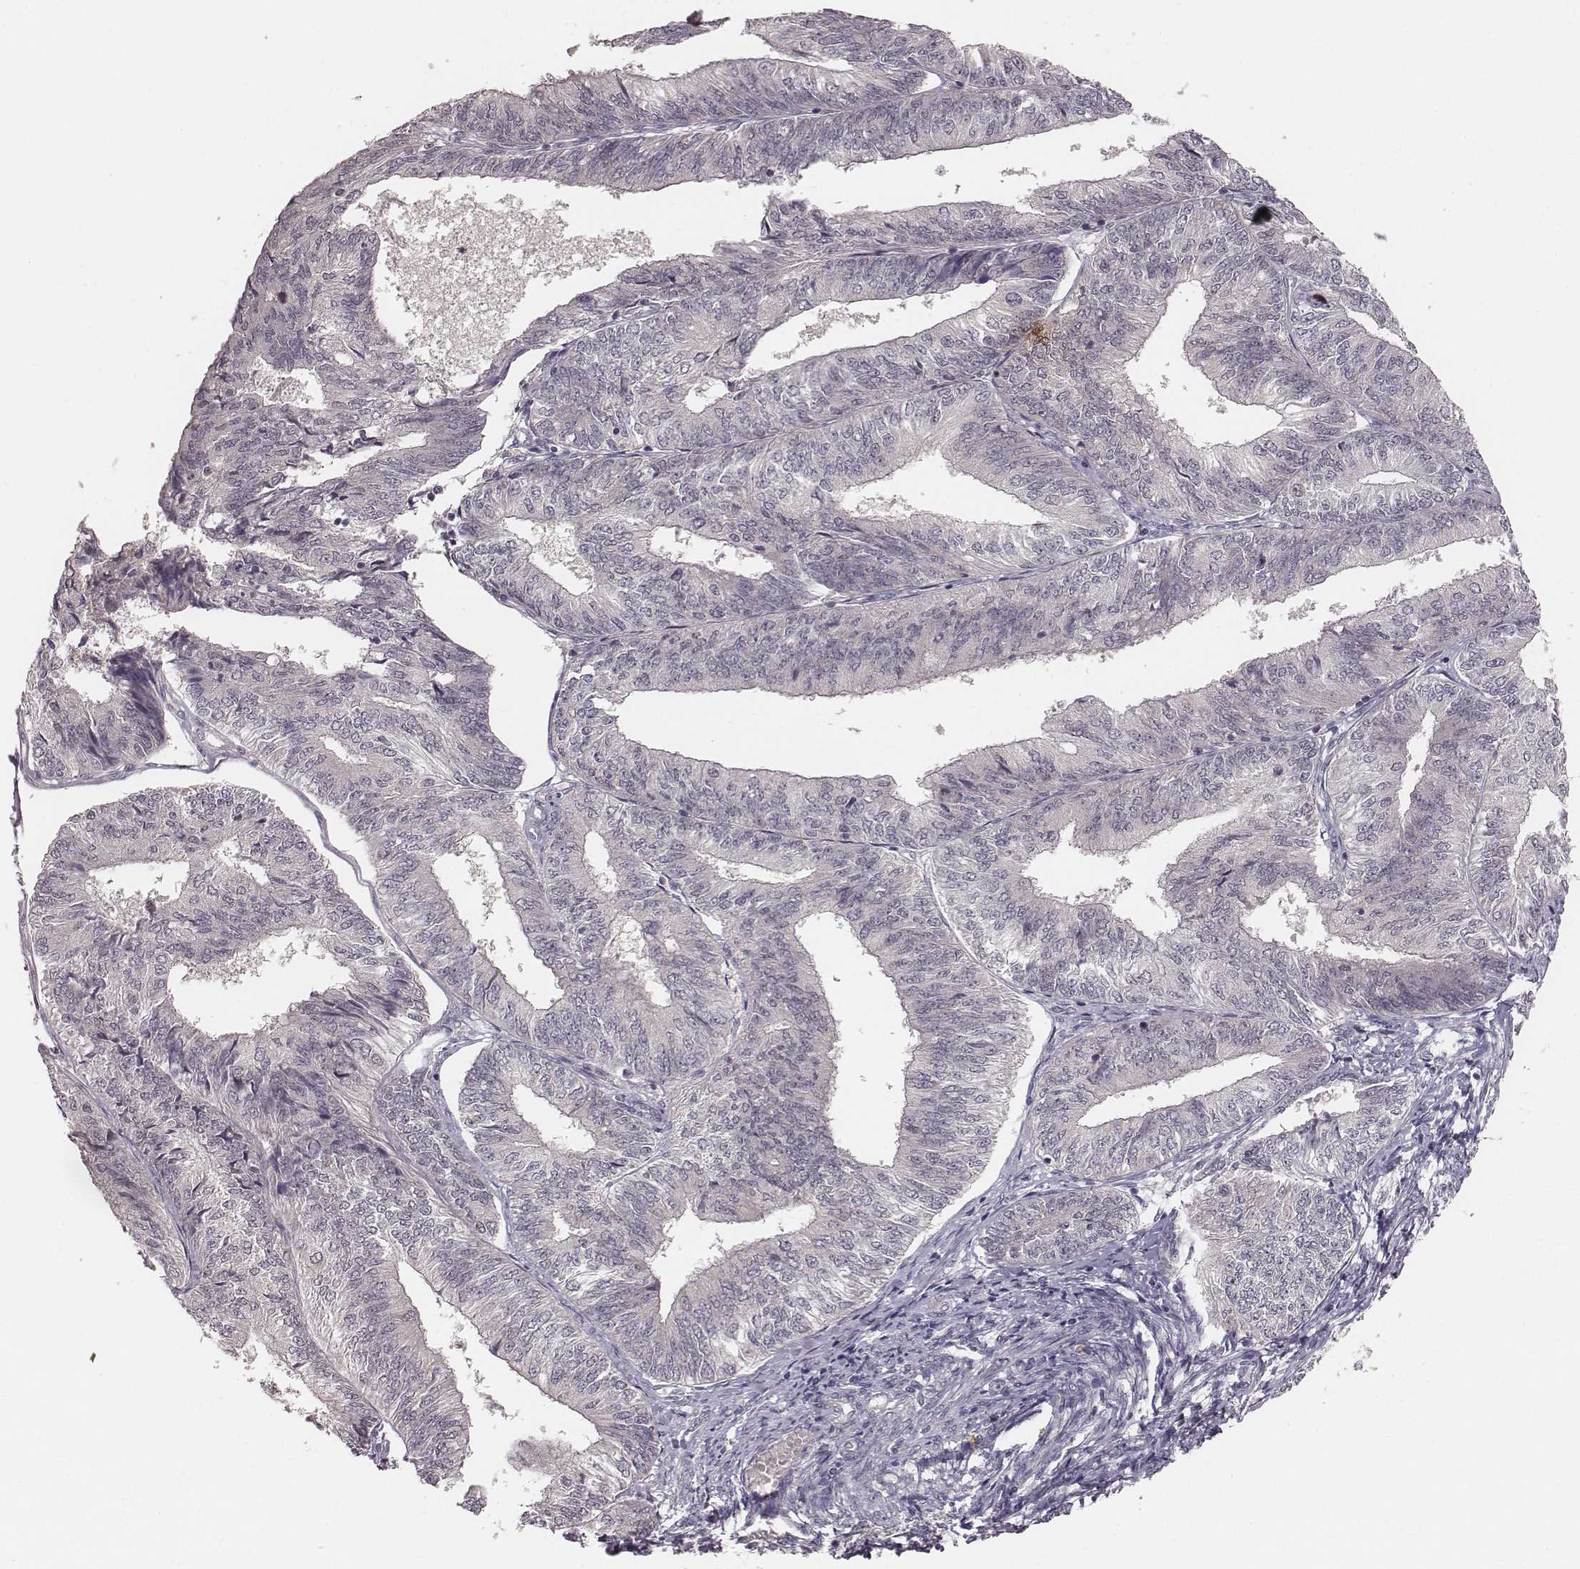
{"staining": {"intensity": "negative", "quantity": "none", "location": "none"}, "tissue": "endometrial cancer", "cell_type": "Tumor cells", "image_type": "cancer", "snomed": [{"axis": "morphology", "description": "Adenocarcinoma, NOS"}, {"axis": "topography", "description": "Endometrium"}], "caption": "The photomicrograph demonstrates no staining of tumor cells in endometrial cancer (adenocarcinoma). (Immunohistochemistry (ihc), brightfield microscopy, high magnification).", "gene": "LY6K", "patient": {"sex": "female", "age": 58}}